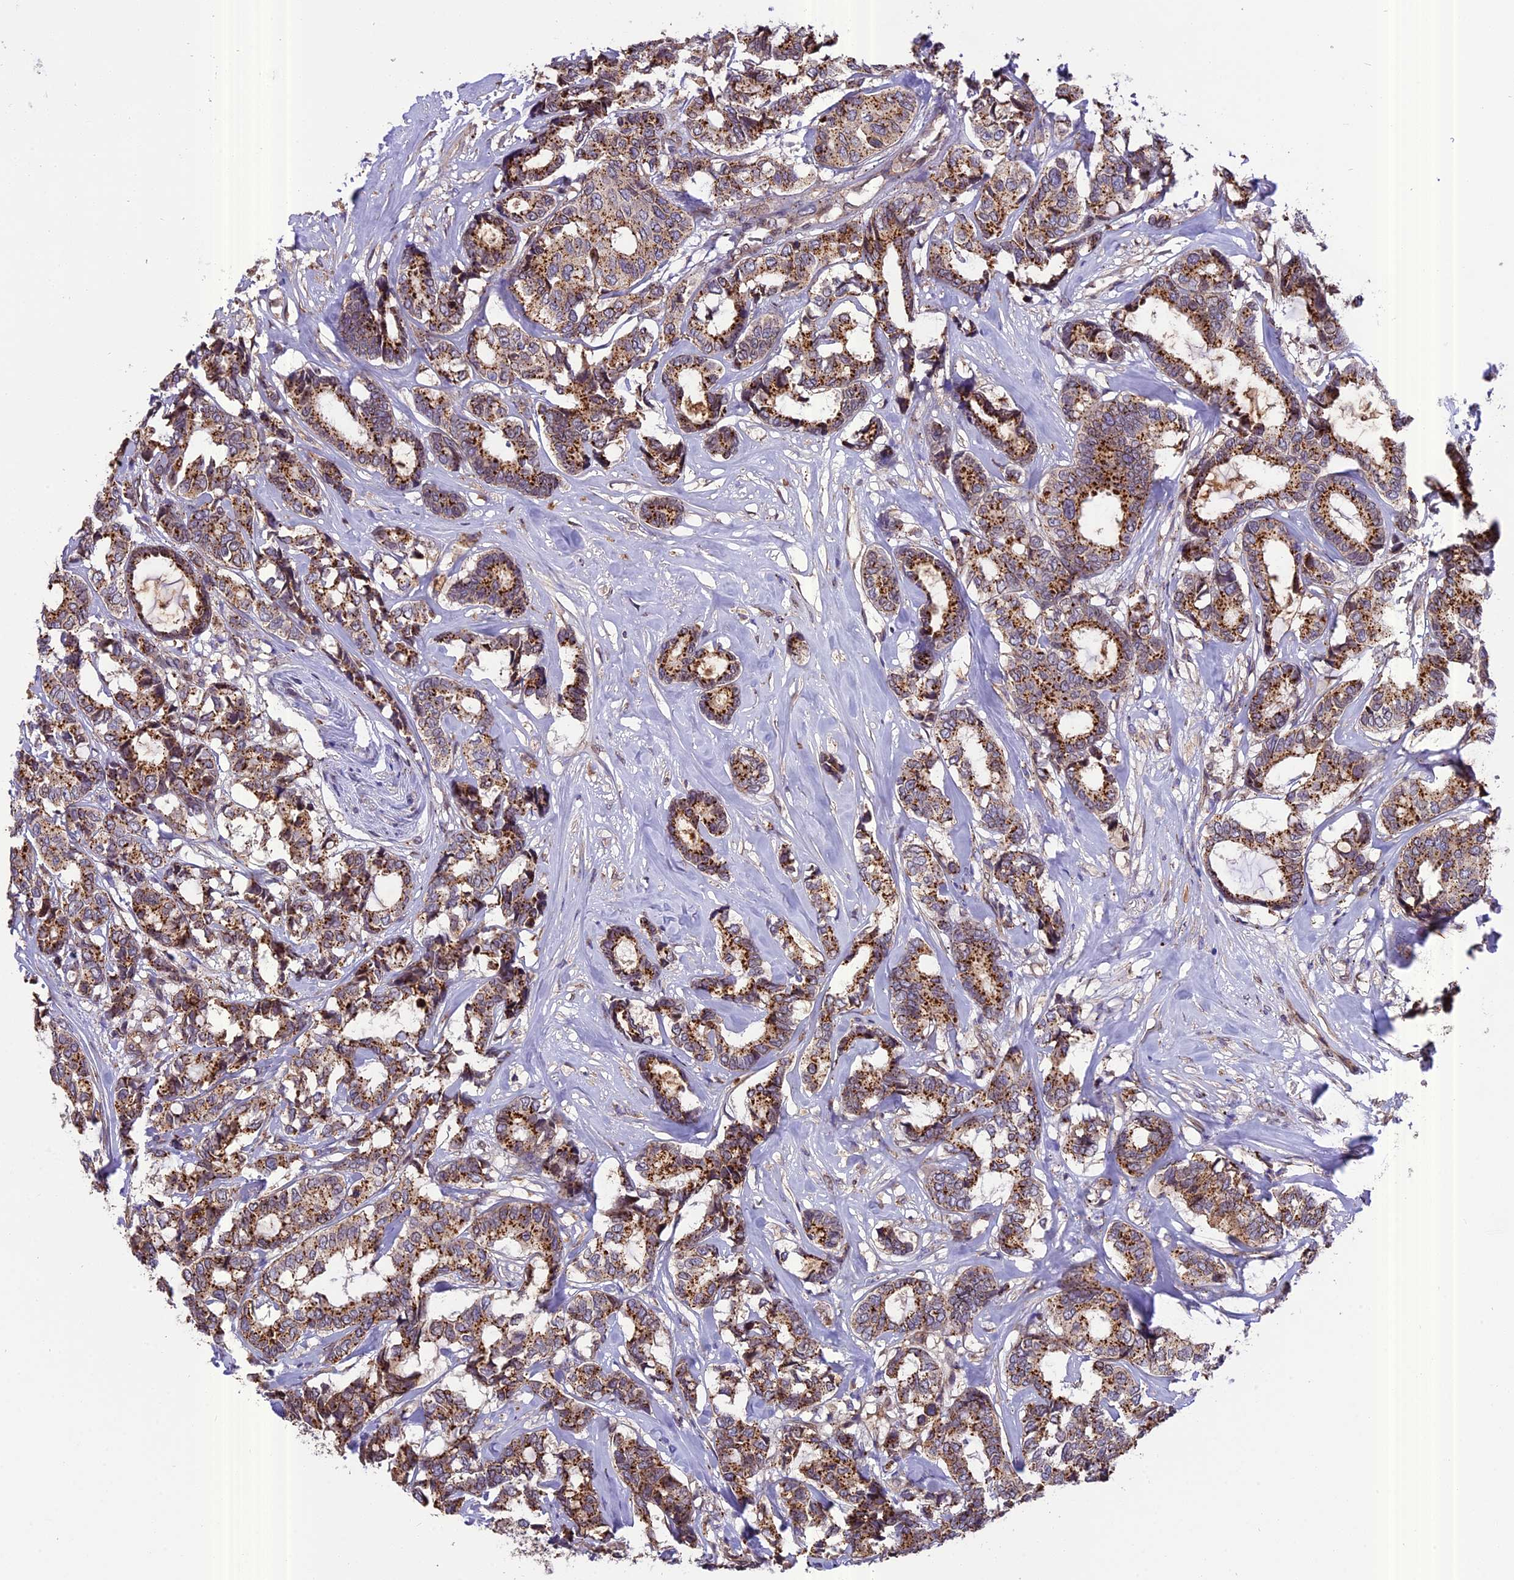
{"staining": {"intensity": "moderate", "quantity": ">75%", "location": "cytoplasmic/membranous"}, "tissue": "breast cancer", "cell_type": "Tumor cells", "image_type": "cancer", "snomed": [{"axis": "morphology", "description": "Duct carcinoma"}, {"axis": "topography", "description": "Breast"}], "caption": "Tumor cells show moderate cytoplasmic/membranous expression in approximately >75% of cells in invasive ductal carcinoma (breast). Immunohistochemistry (ihc) stains the protein in brown and the nuclei are stained blue.", "gene": "CHMP2A", "patient": {"sex": "female", "age": 87}}